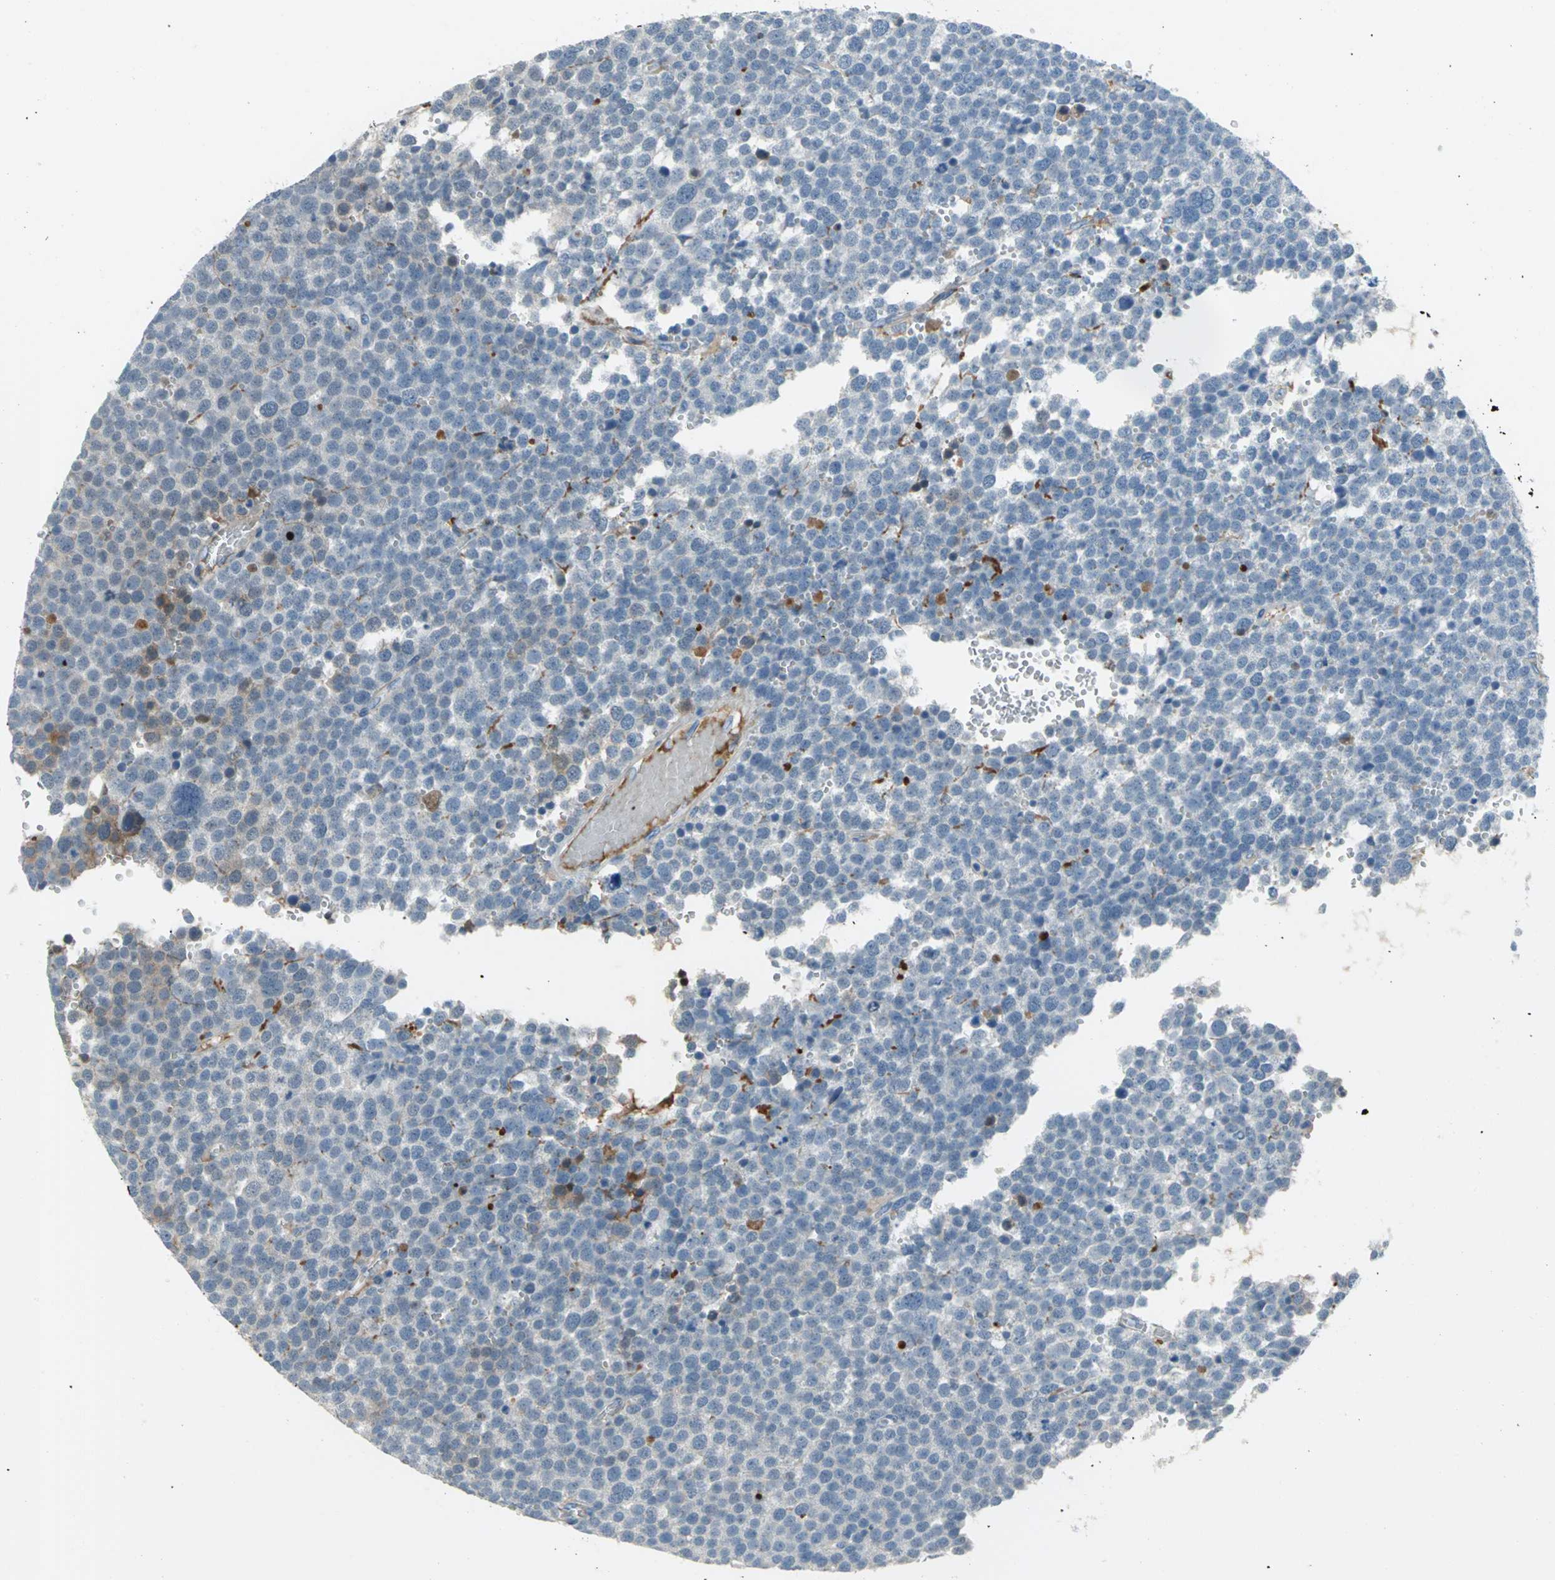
{"staining": {"intensity": "weak", "quantity": "<25%", "location": "cytoplasmic/membranous,nuclear"}, "tissue": "testis cancer", "cell_type": "Tumor cells", "image_type": "cancer", "snomed": [{"axis": "morphology", "description": "Seminoma, NOS"}, {"axis": "topography", "description": "Testis"}], "caption": "Tumor cells show no significant protein staining in testis seminoma.", "gene": "ZIC1", "patient": {"sex": "male", "age": 71}}